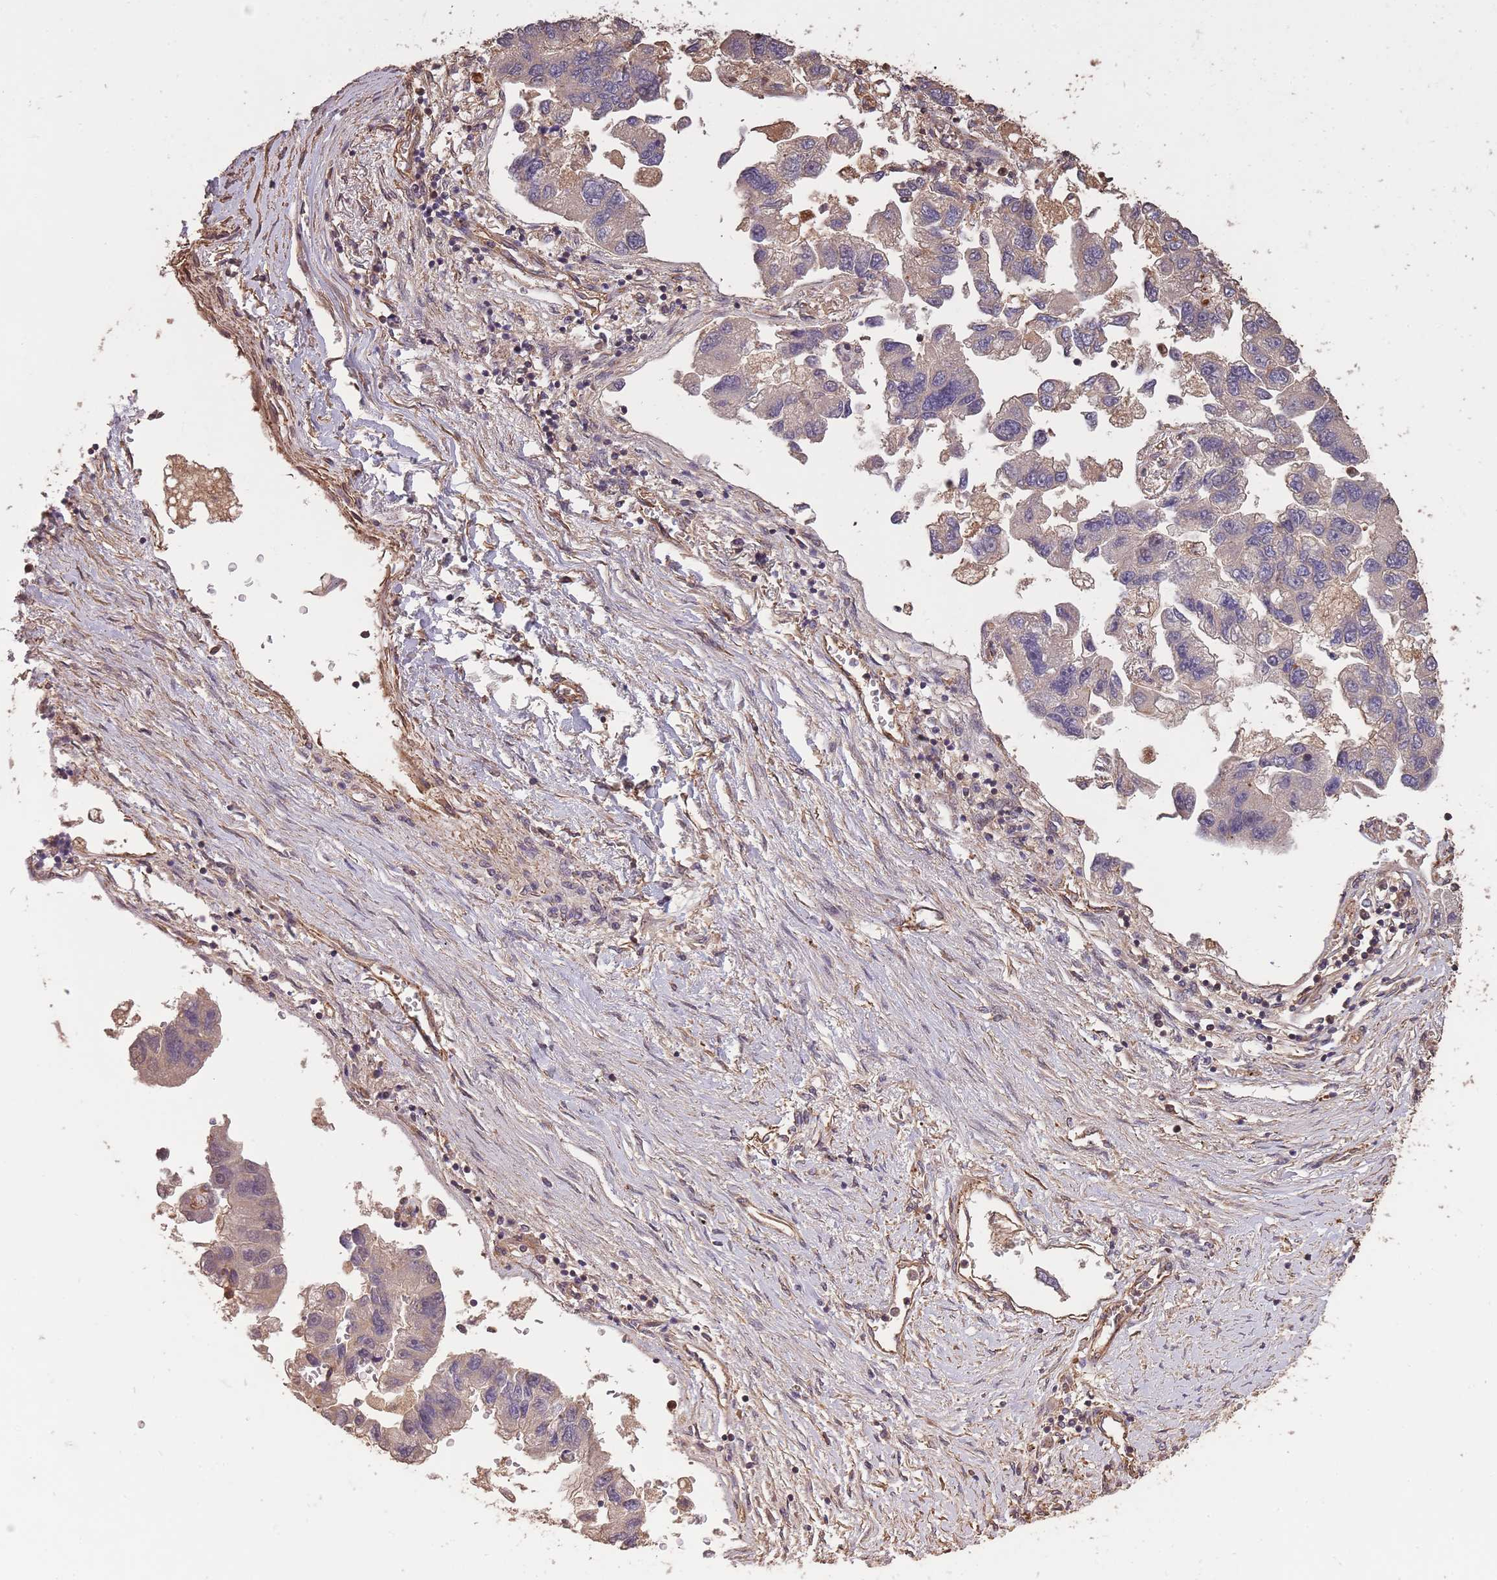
{"staining": {"intensity": "weak", "quantity": "<25%", "location": "cytoplasmic/membranous"}, "tissue": "lung cancer", "cell_type": "Tumor cells", "image_type": "cancer", "snomed": [{"axis": "morphology", "description": "Adenocarcinoma, NOS"}, {"axis": "topography", "description": "Lung"}], "caption": "IHC of lung adenocarcinoma reveals no staining in tumor cells. The staining was performed using DAB (3,3'-diaminobenzidine) to visualize the protein expression in brown, while the nuclei were stained in blue with hematoxylin (Magnification: 20x).", "gene": "ARMH3", "patient": {"sex": "female", "age": 54}}